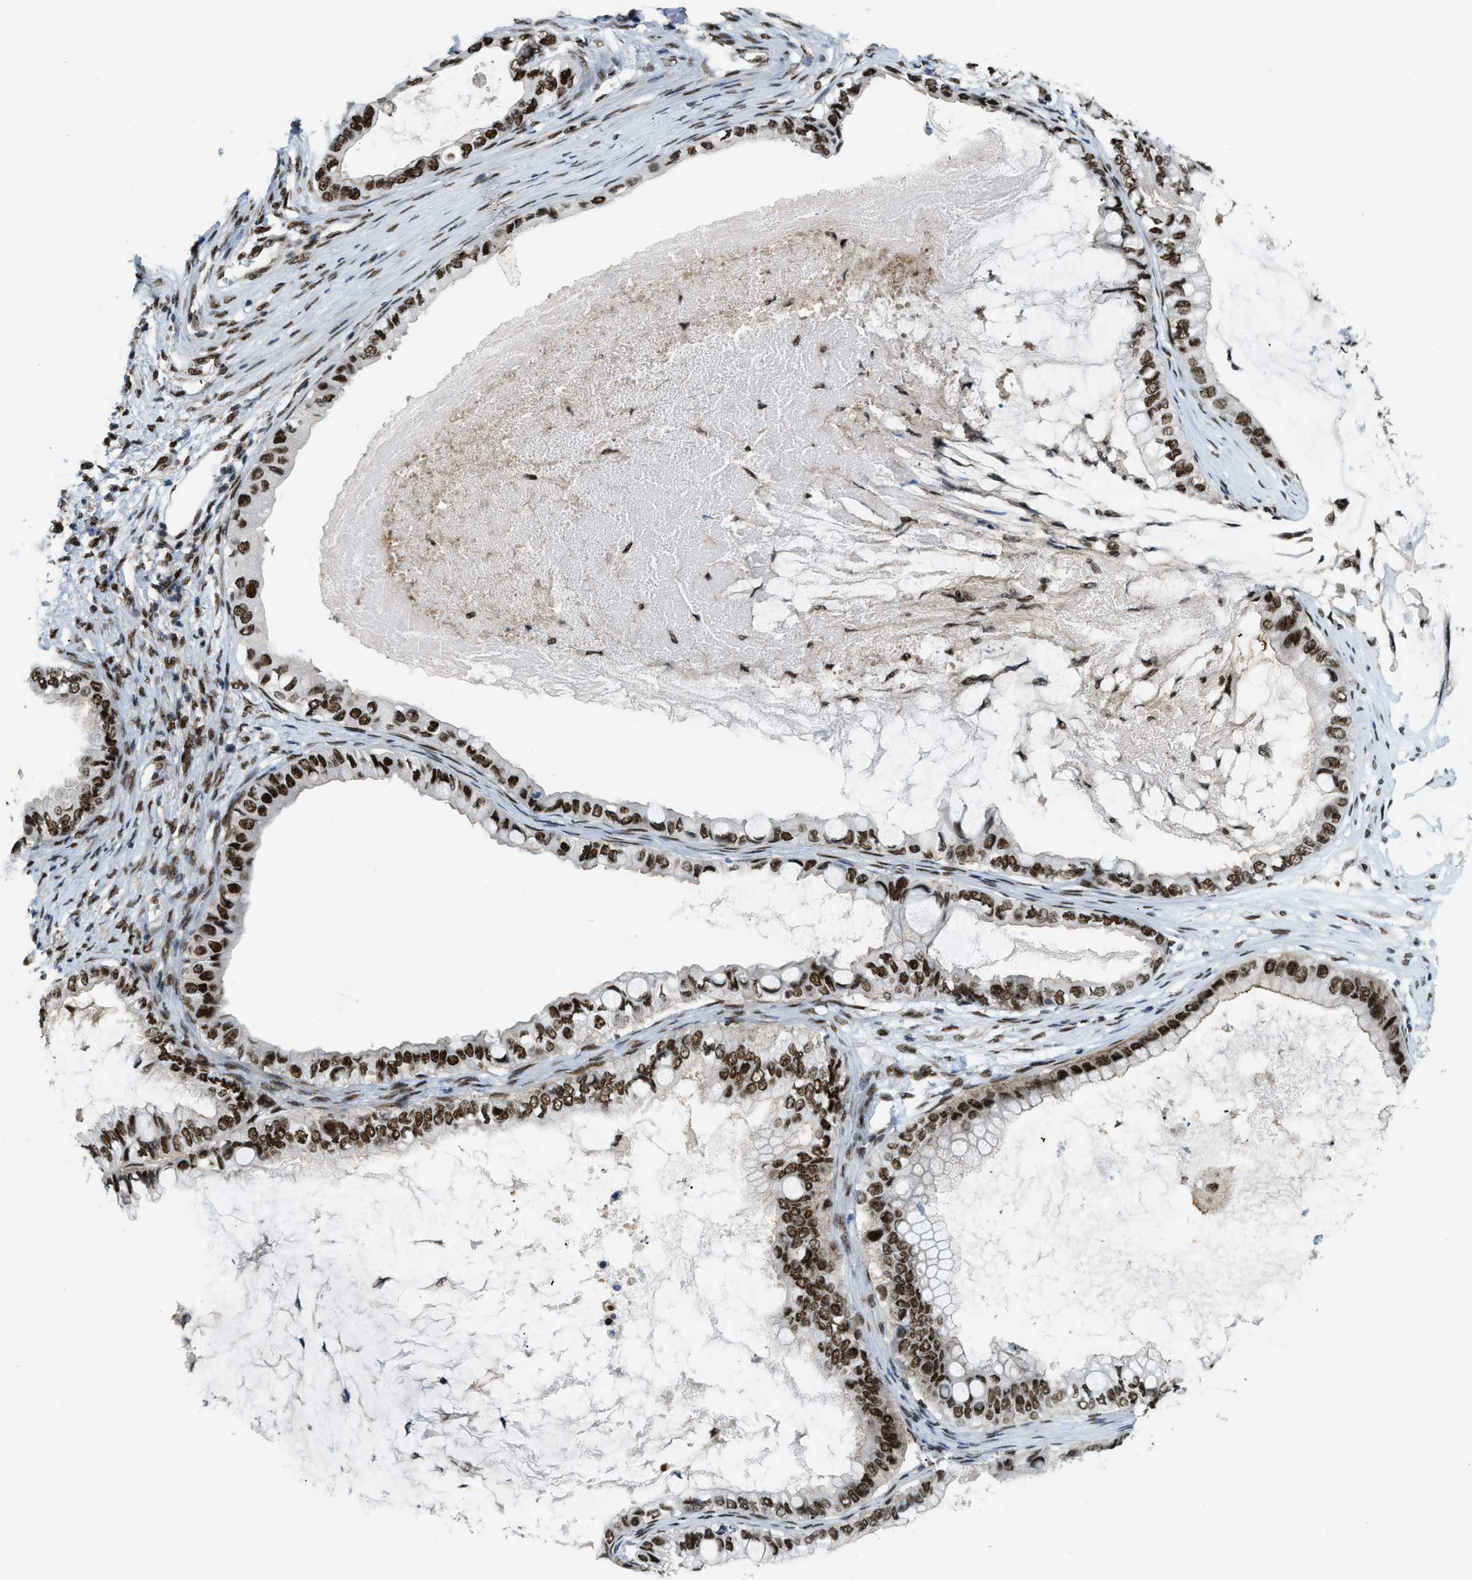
{"staining": {"intensity": "strong", "quantity": ">75%", "location": "nuclear"}, "tissue": "ovarian cancer", "cell_type": "Tumor cells", "image_type": "cancer", "snomed": [{"axis": "morphology", "description": "Cystadenocarcinoma, mucinous, NOS"}, {"axis": "topography", "description": "Ovary"}], "caption": "Ovarian mucinous cystadenocarcinoma stained for a protein (brown) exhibits strong nuclear positive expression in about >75% of tumor cells.", "gene": "NUMA1", "patient": {"sex": "female", "age": 80}}